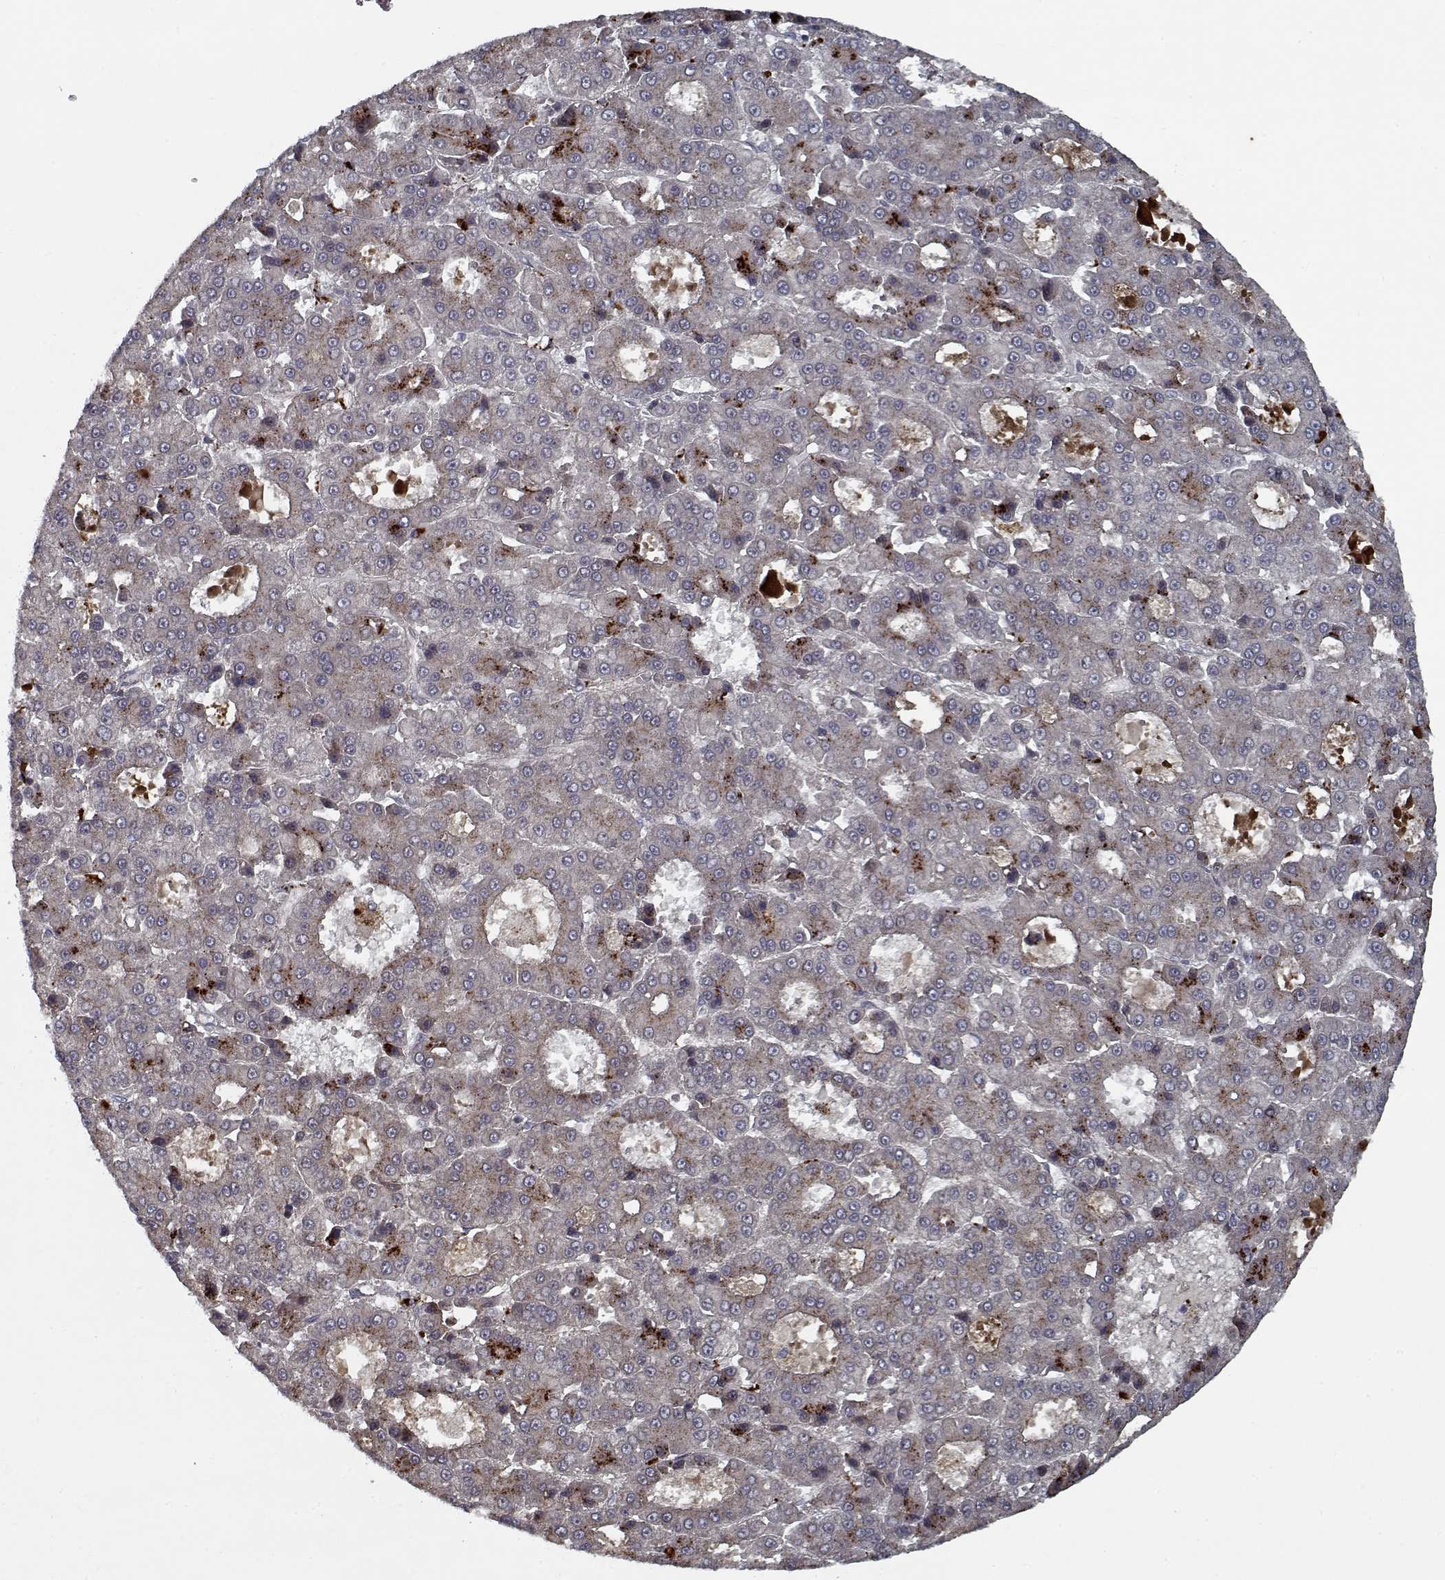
{"staining": {"intensity": "moderate", "quantity": "<25%", "location": "cytoplasmic/membranous"}, "tissue": "liver cancer", "cell_type": "Tumor cells", "image_type": "cancer", "snomed": [{"axis": "morphology", "description": "Carcinoma, Hepatocellular, NOS"}, {"axis": "topography", "description": "Liver"}], "caption": "Tumor cells reveal low levels of moderate cytoplasmic/membranous positivity in about <25% of cells in liver cancer (hepatocellular carcinoma).", "gene": "NLK", "patient": {"sex": "male", "age": 70}}